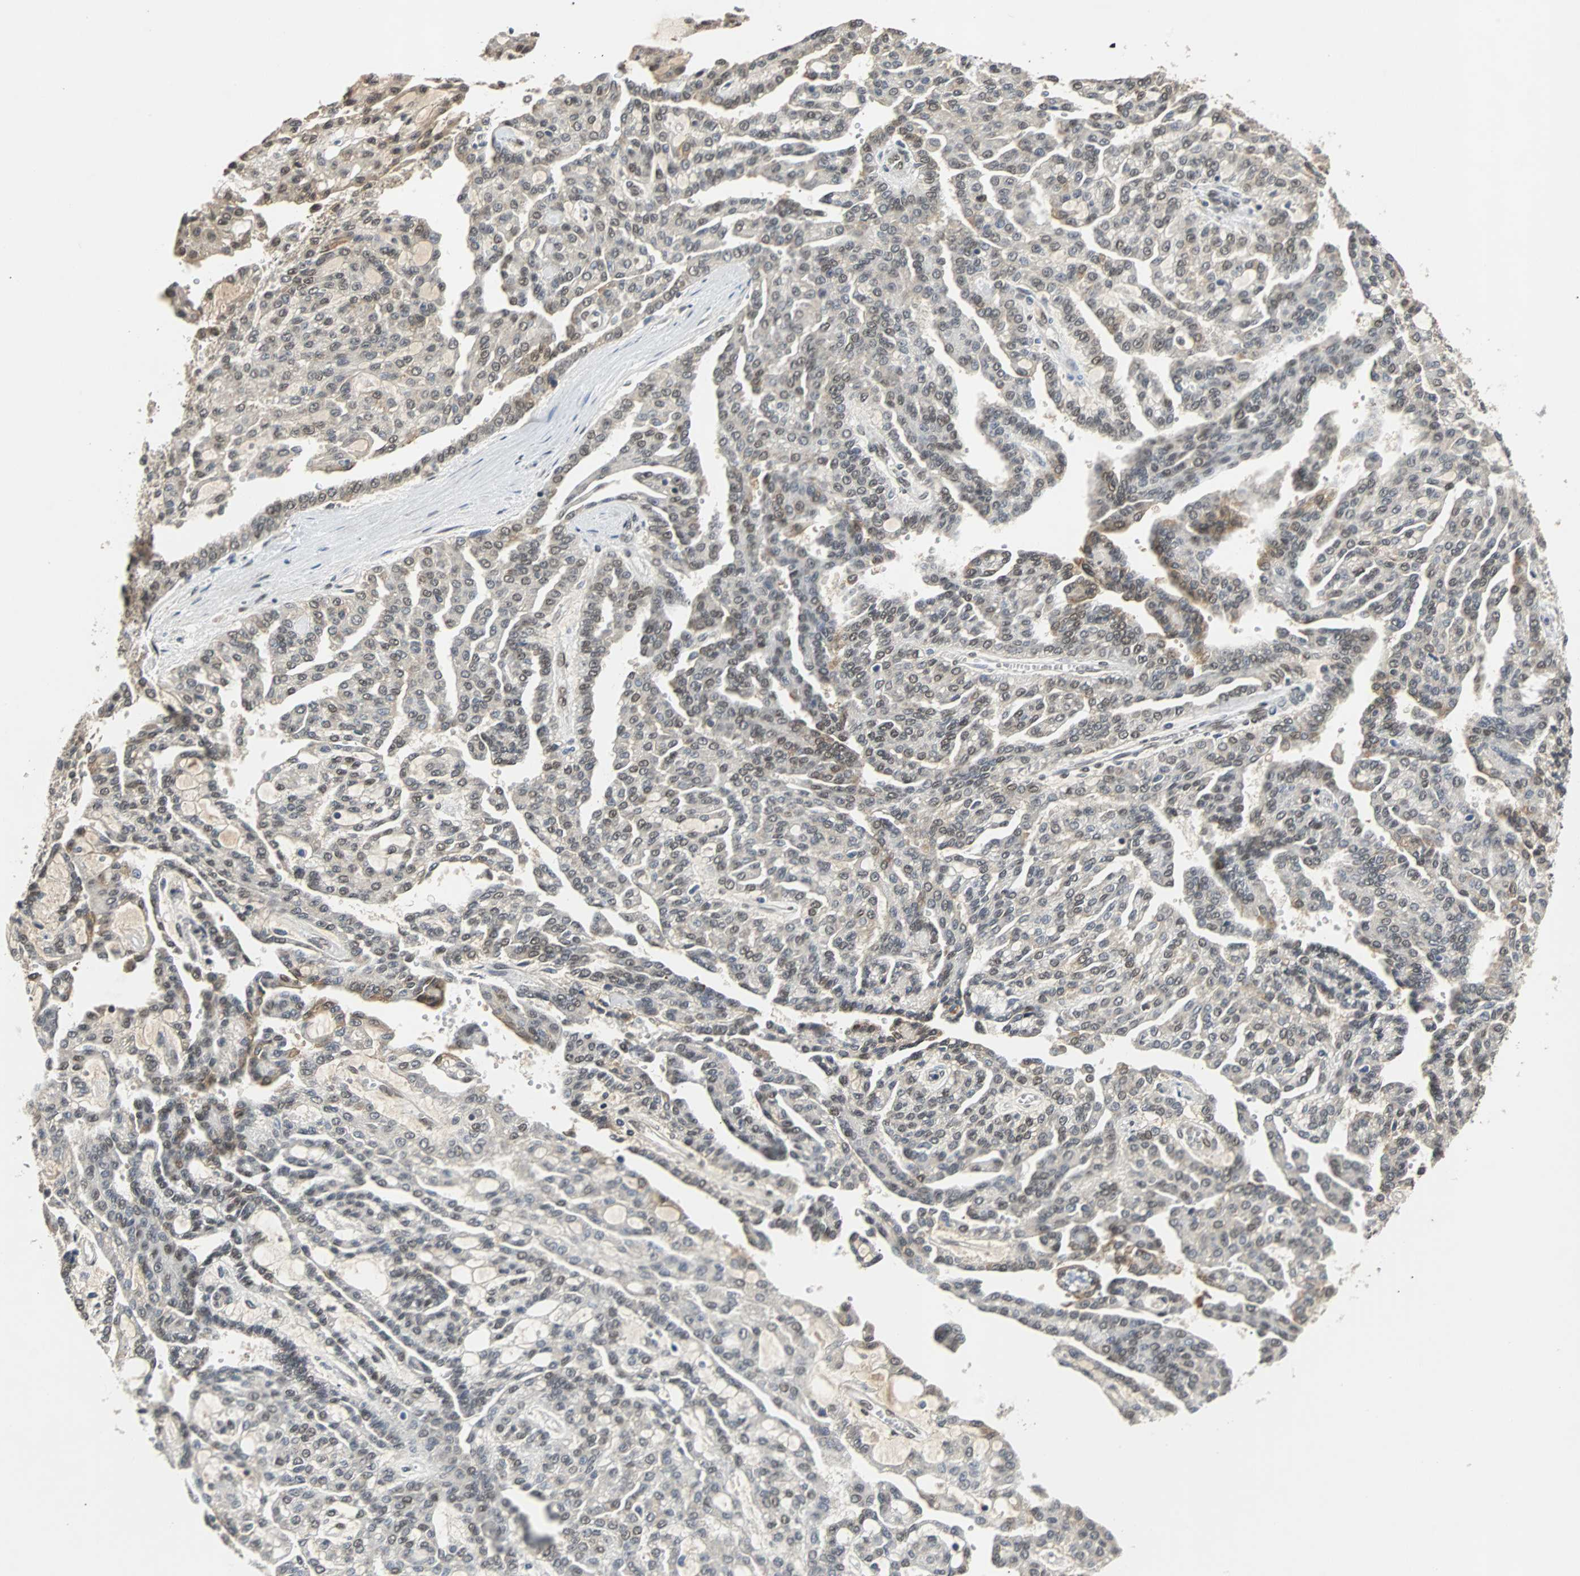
{"staining": {"intensity": "weak", "quantity": "25%-75%", "location": "nuclear"}, "tissue": "renal cancer", "cell_type": "Tumor cells", "image_type": "cancer", "snomed": [{"axis": "morphology", "description": "Adenocarcinoma, NOS"}, {"axis": "topography", "description": "Kidney"}], "caption": "Adenocarcinoma (renal) tissue demonstrates weak nuclear staining in approximately 25%-75% of tumor cells The staining was performed using DAB to visualize the protein expression in brown, while the nuclei were stained in blue with hematoxylin (Magnification: 20x).", "gene": "PHC1", "patient": {"sex": "male", "age": 63}}